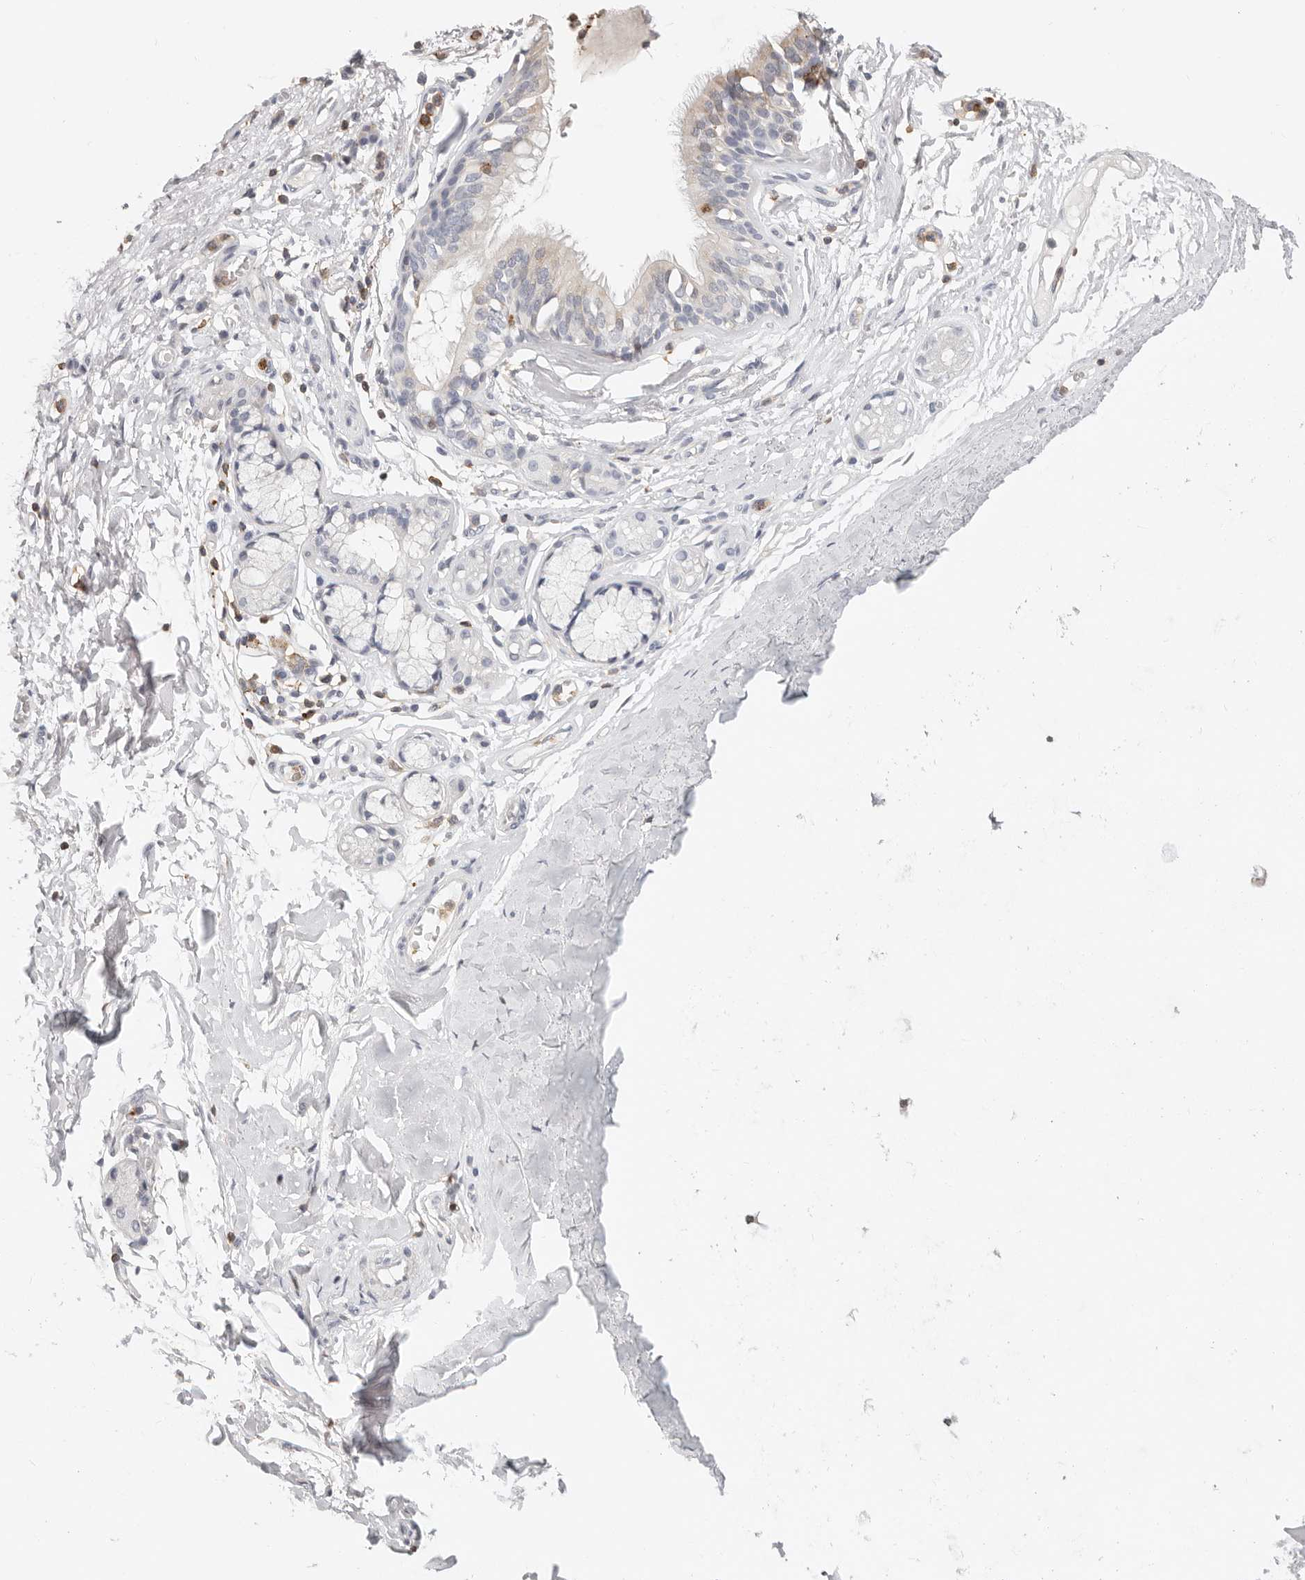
{"staining": {"intensity": "negative", "quantity": "none", "location": "none"}, "tissue": "bronchus", "cell_type": "Respiratory epithelial cells", "image_type": "normal", "snomed": [{"axis": "morphology", "description": "Normal tissue, NOS"}, {"axis": "topography", "description": "Cartilage tissue"}], "caption": "Respiratory epithelial cells show no significant positivity in normal bronchus.", "gene": "TMEM63B", "patient": {"sex": "female", "age": 63}}